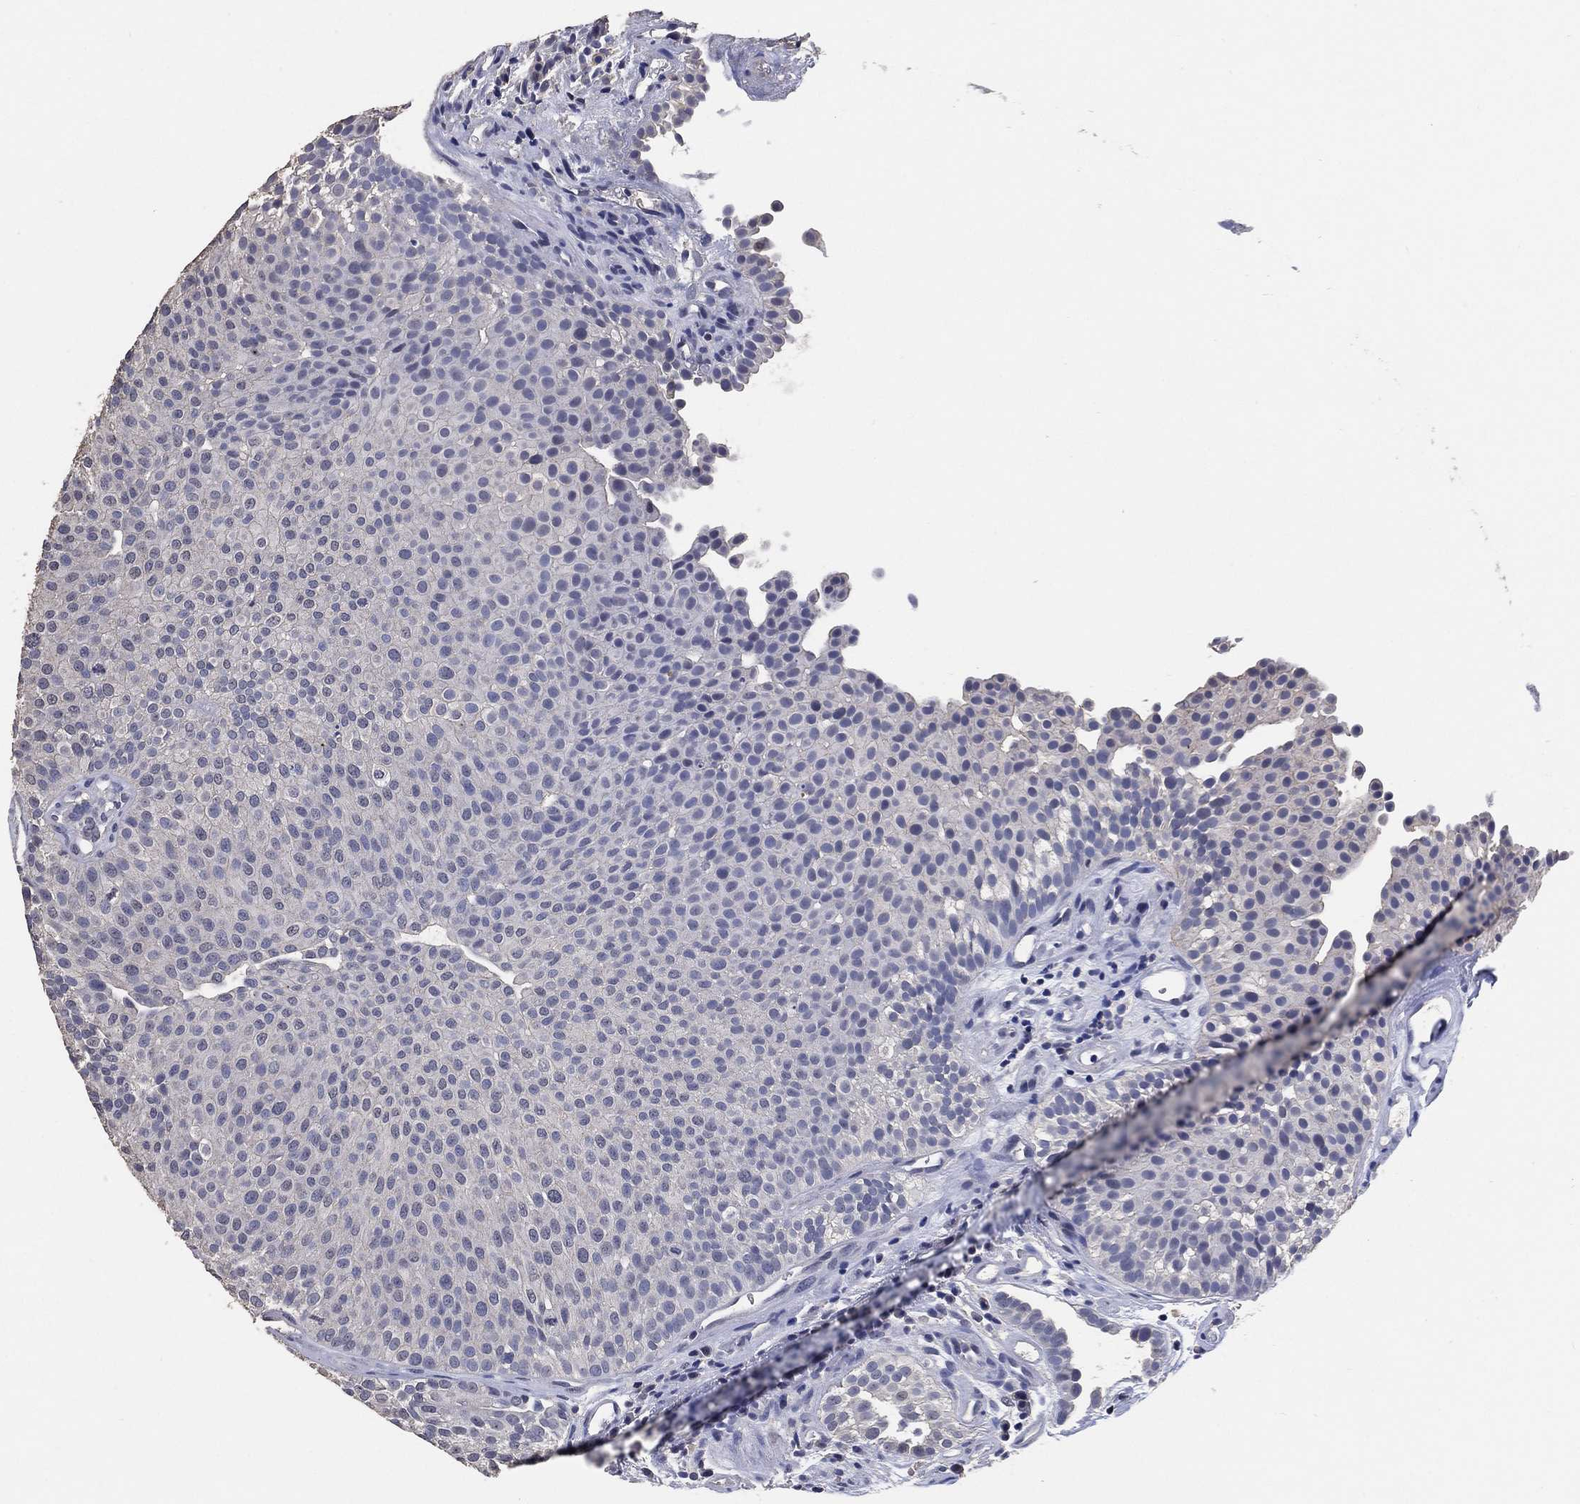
{"staining": {"intensity": "negative", "quantity": "none", "location": "none"}, "tissue": "urothelial cancer", "cell_type": "Tumor cells", "image_type": "cancer", "snomed": [{"axis": "morphology", "description": "Urothelial carcinoma, Low grade"}, {"axis": "topography", "description": "Urinary bladder"}], "caption": "Immunohistochemistry photomicrograph of neoplastic tissue: urothelial cancer stained with DAB (3,3'-diaminobenzidine) demonstrates no significant protein staining in tumor cells.", "gene": "KLK5", "patient": {"sex": "female", "age": 87}}